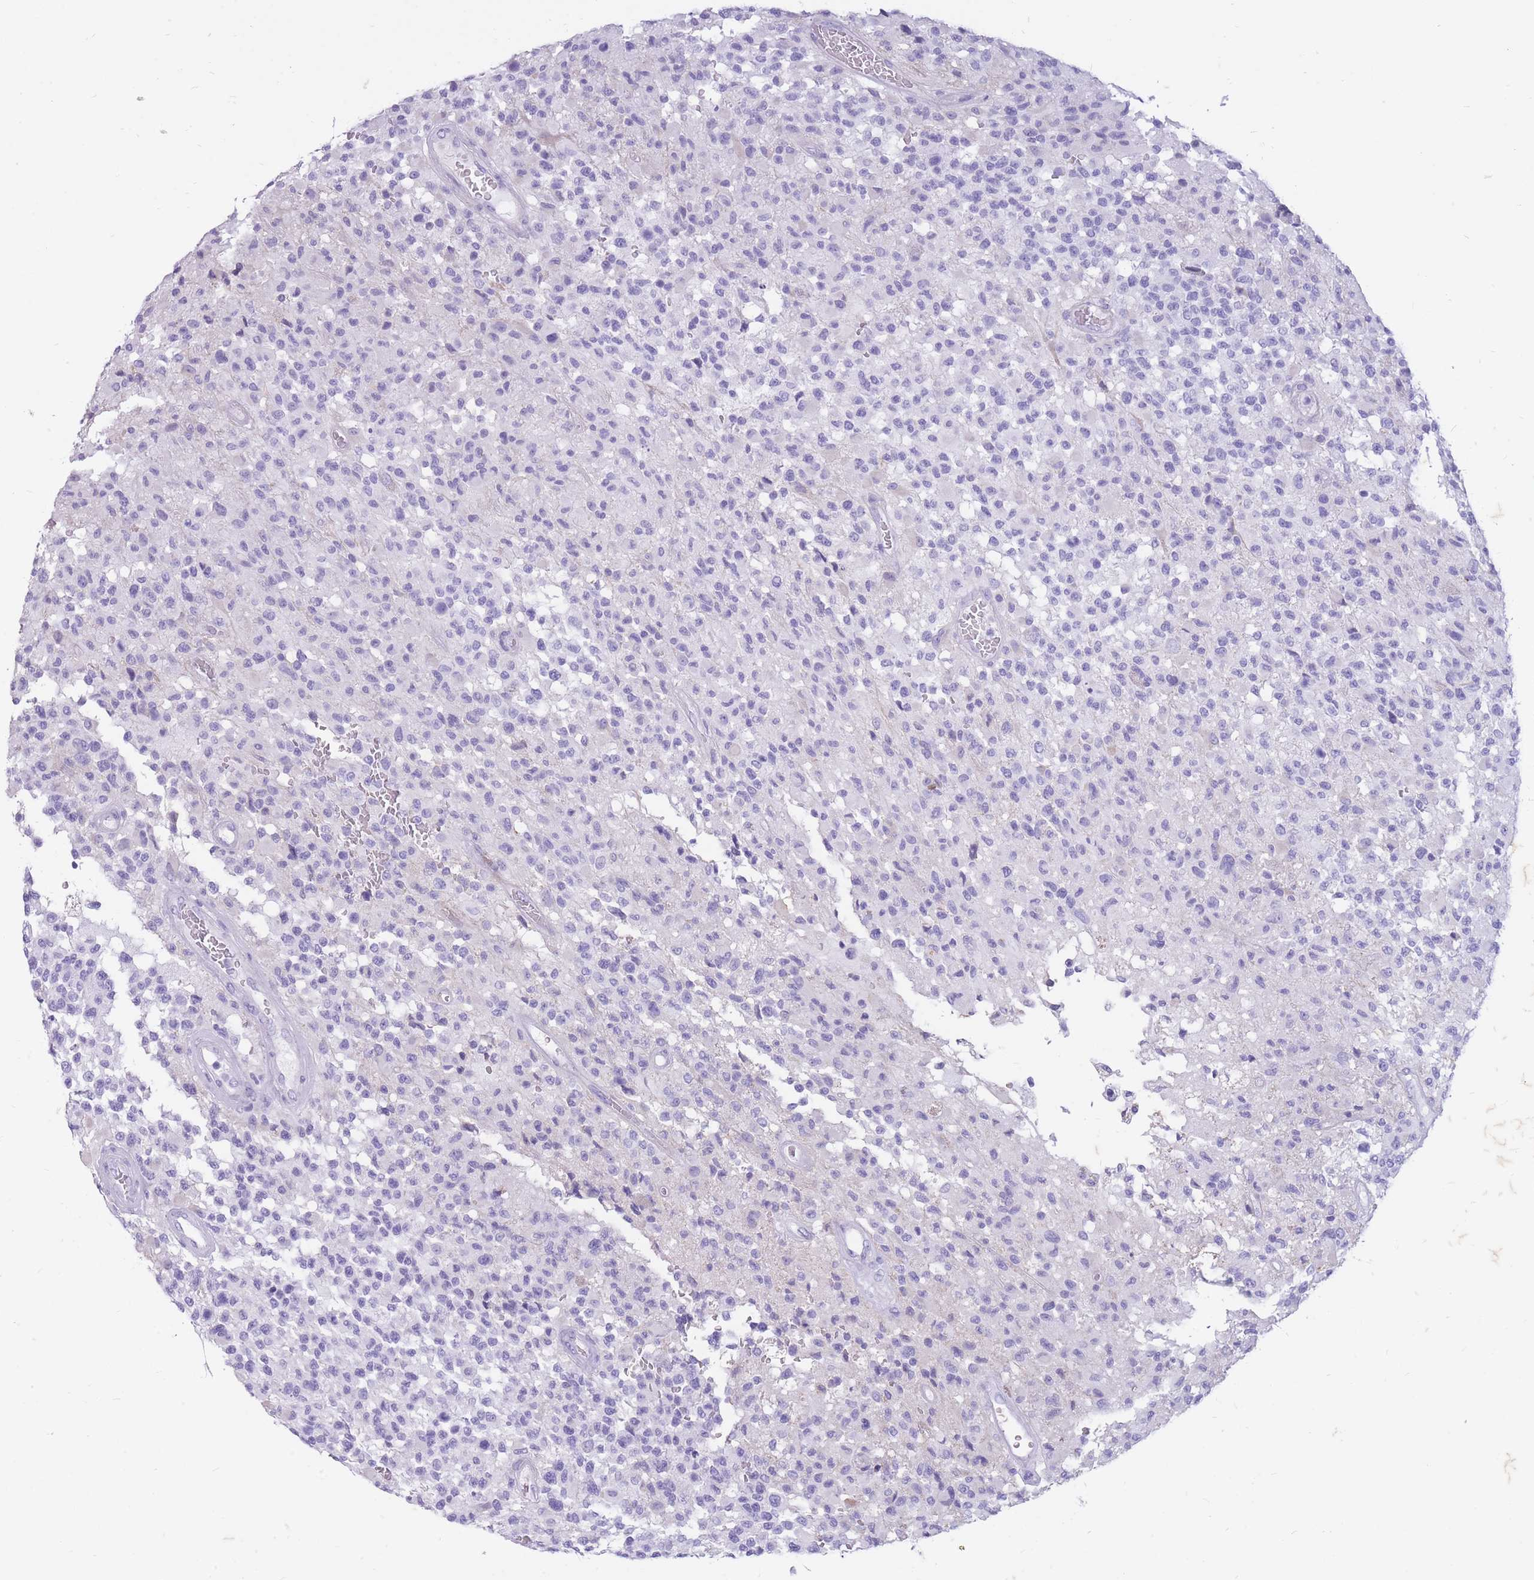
{"staining": {"intensity": "negative", "quantity": "none", "location": "none"}, "tissue": "glioma", "cell_type": "Tumor cells", "image_type": "cancer", "snomed": [{"axis": "morphology", "description": "Glioma, malignant, High grade"}, {"axis": "morphology", "description": "Glioblastoma, NOS"}, {"axis": "topography", "description": "Brain"}], "caption": "An immunohistochemistry histopathology image of glioma is shown. There is no staining in tumor cells of glioma.", "gene": "ZFP37", "patient": {"sex": "male", "age": 60}}